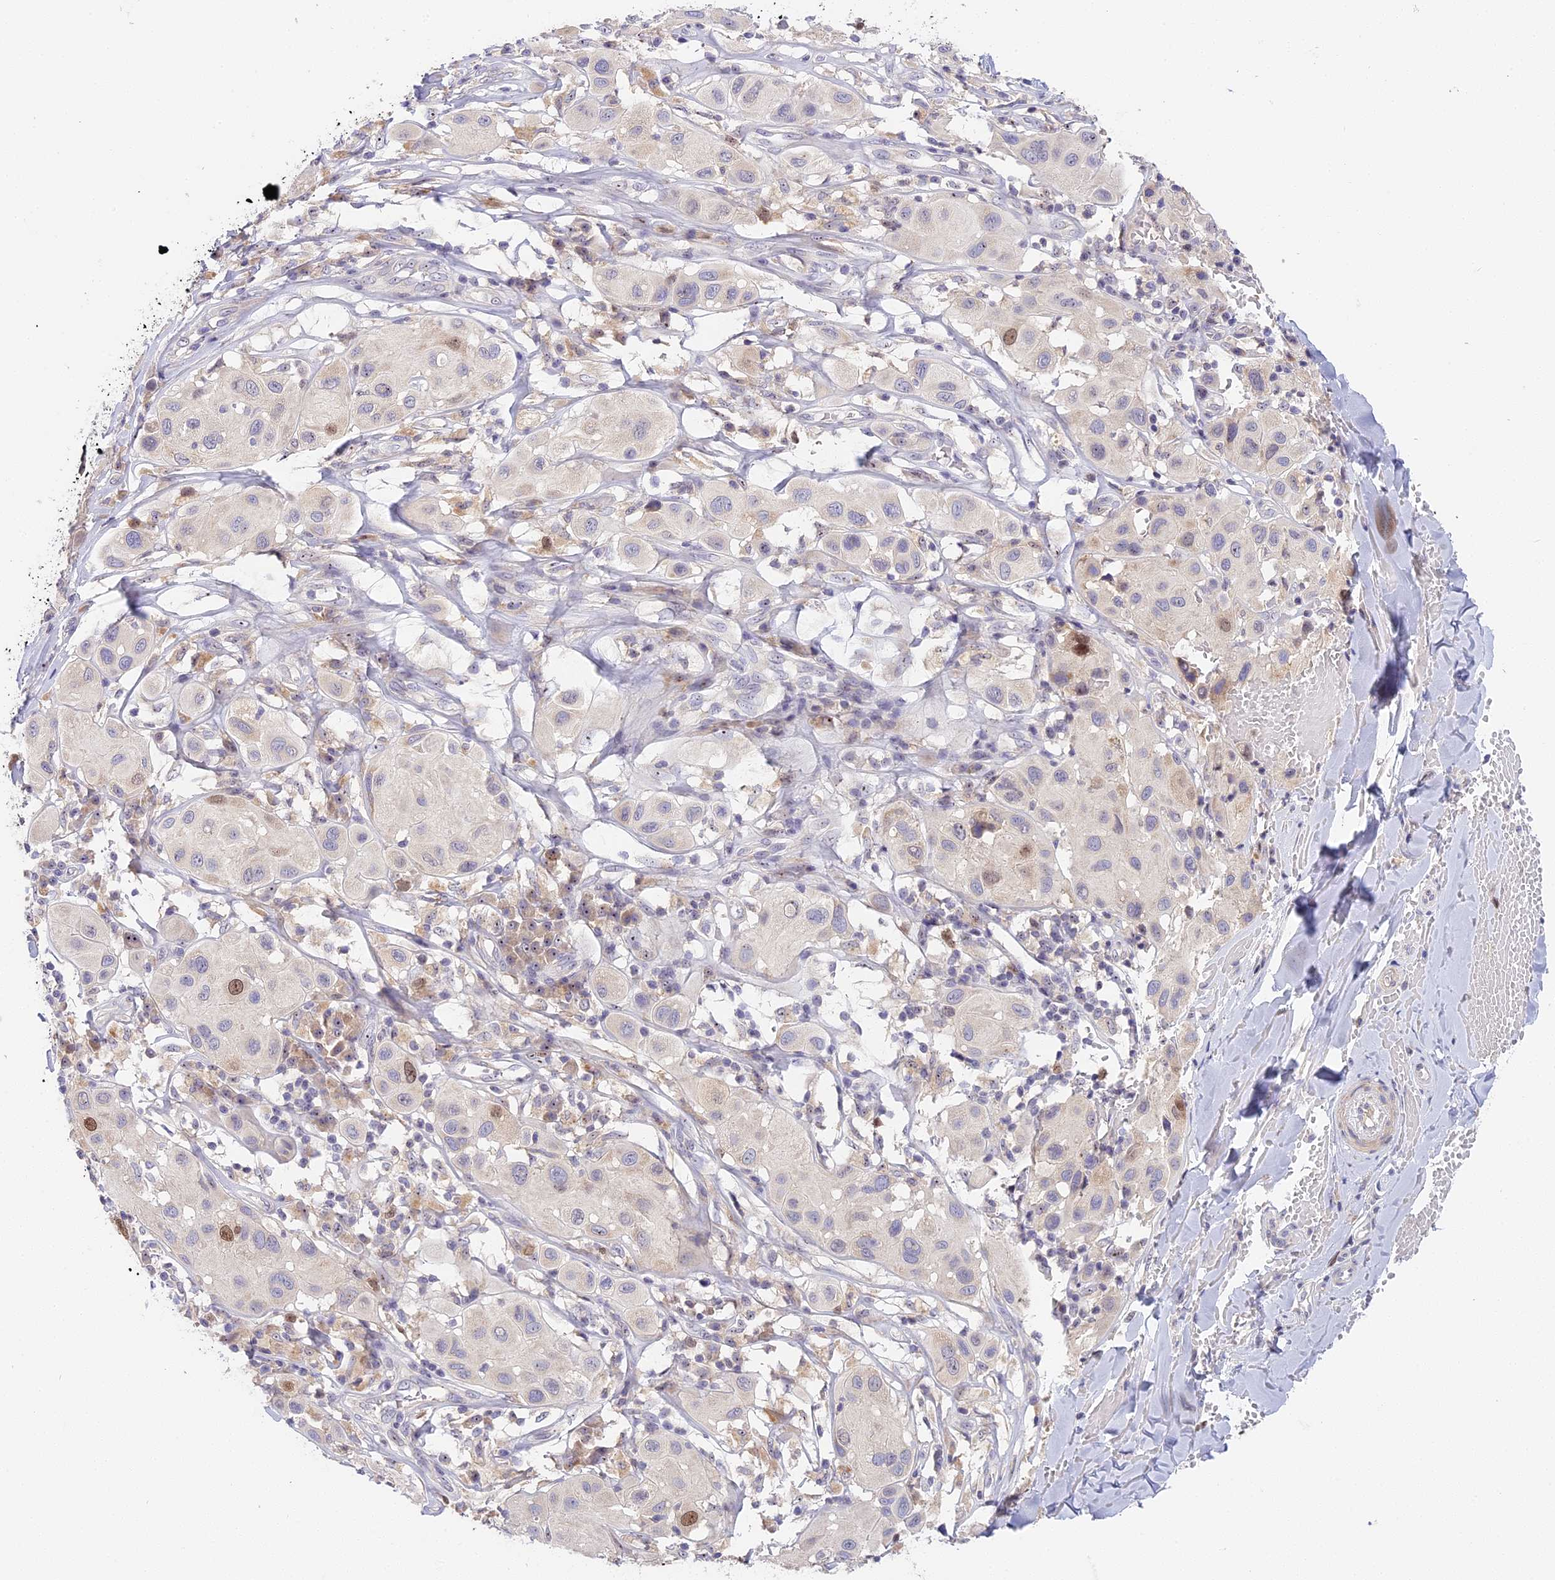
{"staining": {"intensity": "moderate", "quantity": "<25%", "location": "nuclear"}, "tissue": "melanoma", "cell_type": "Tumor cells", "image_type": "cancer", "snomed": [{"axis": "morphology", "description": "Malignant melanoma, Metastatic site"}, {"axis": "topography", "description": "Skin"}], "caption": "Immunohistochemistry photomicrograph of neoplastic tissue: melanoma stained using immunohistochemistry (IHC) reveals low levels of moderate protein expression localized specifically in the nuclear of tumor cells, appearing as a nuclear brown color.", "gene": "RAD51", "patient": {"sex": "male", "age": 41}}